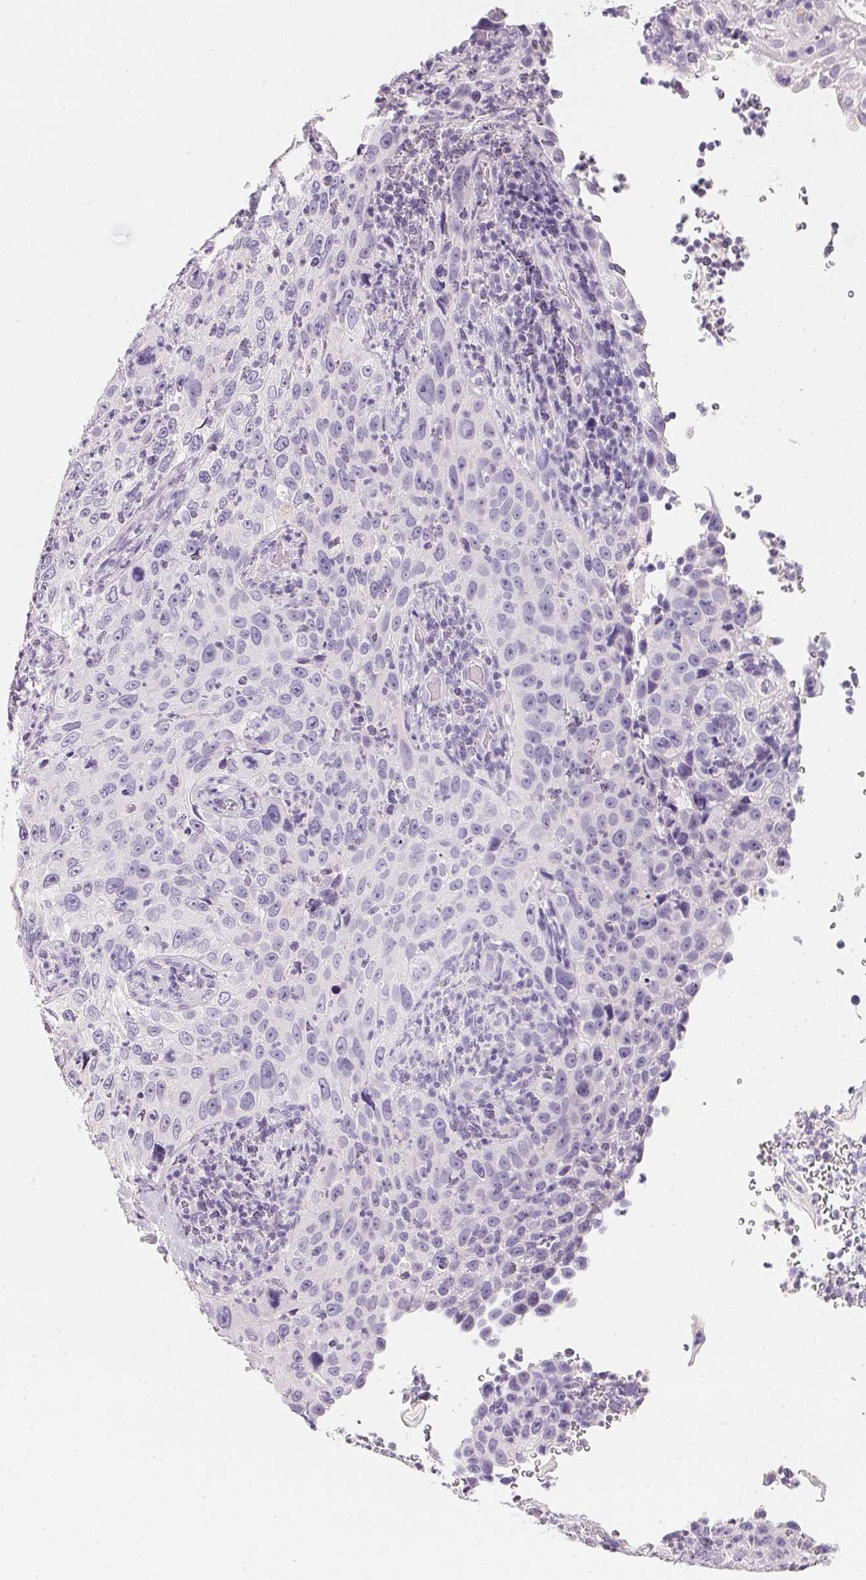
{"staining": {"intensity": "negative", "quantity": "none", "location": "none"}, "tissue": "cervical cancer", "cell_type": "Tumor cells", "image_type": "cancer", "snomed": [{"axis": "morphology", "description": "Squamous cell carcinoma, NOS"}, {"axis": "topography", "description": "Cervix"}], "caption": "Tumor cells show no significant positivity in squamous cell carcinoma (cervical).", "gene": "ACP3", "patient": {"sex": "female", "age": 30}}